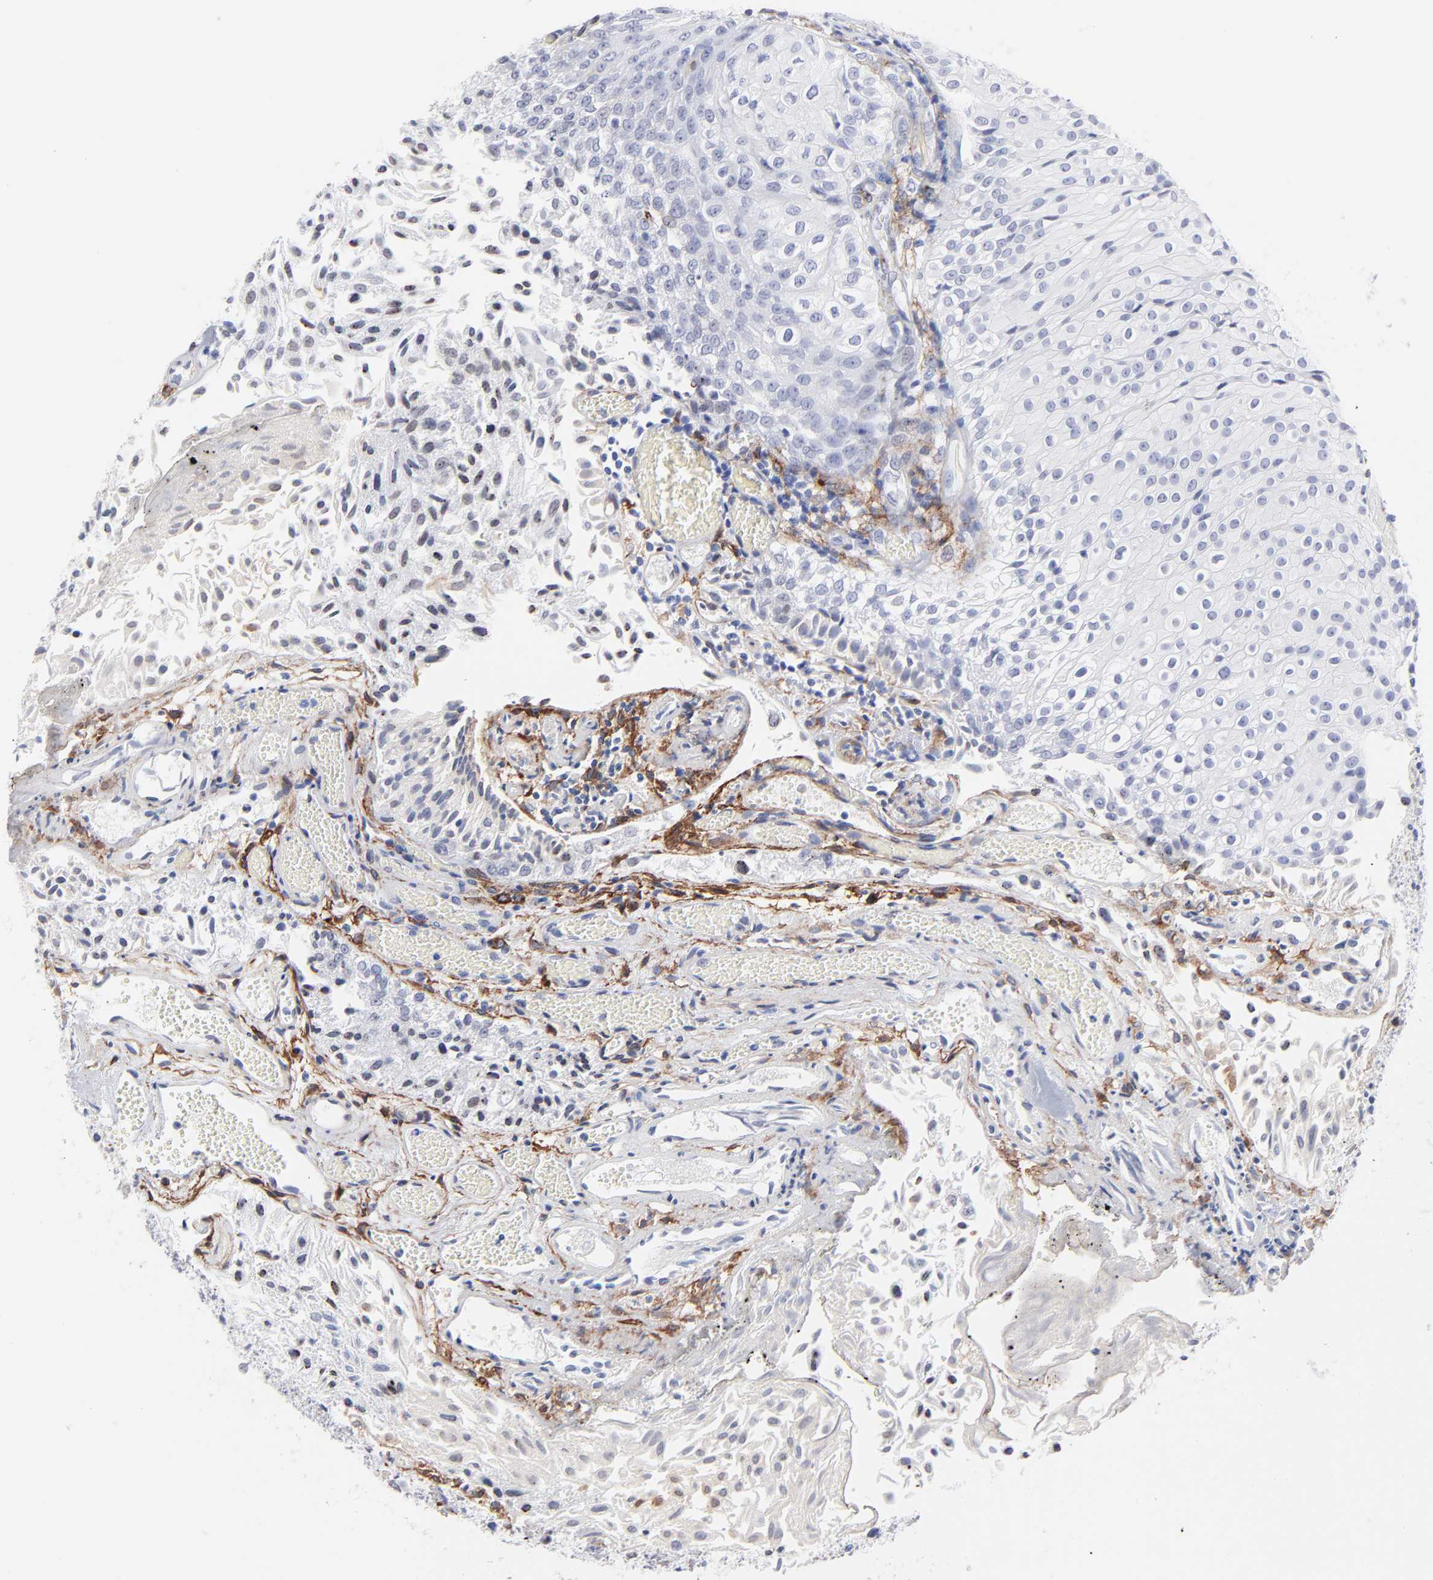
{"staining": {"intensity": "weak", "quantity": "<25%", "location": "nuclear"}, "tissue": "urothelial cancer", "cell_type": "Tumor cells", "image_type": "cancer", "snomed": [{"axis": "morphology", "description": "Urothelial carcinoma, Low grade"}, {"axis": "topography", "description": "Urinary bladder"}], "caption": "The photomicrograph reveals no staining of tumor cells in urothelial cancer.", "gene": "PDGFRB", "patient": {"sex": "male", "age": 86}}